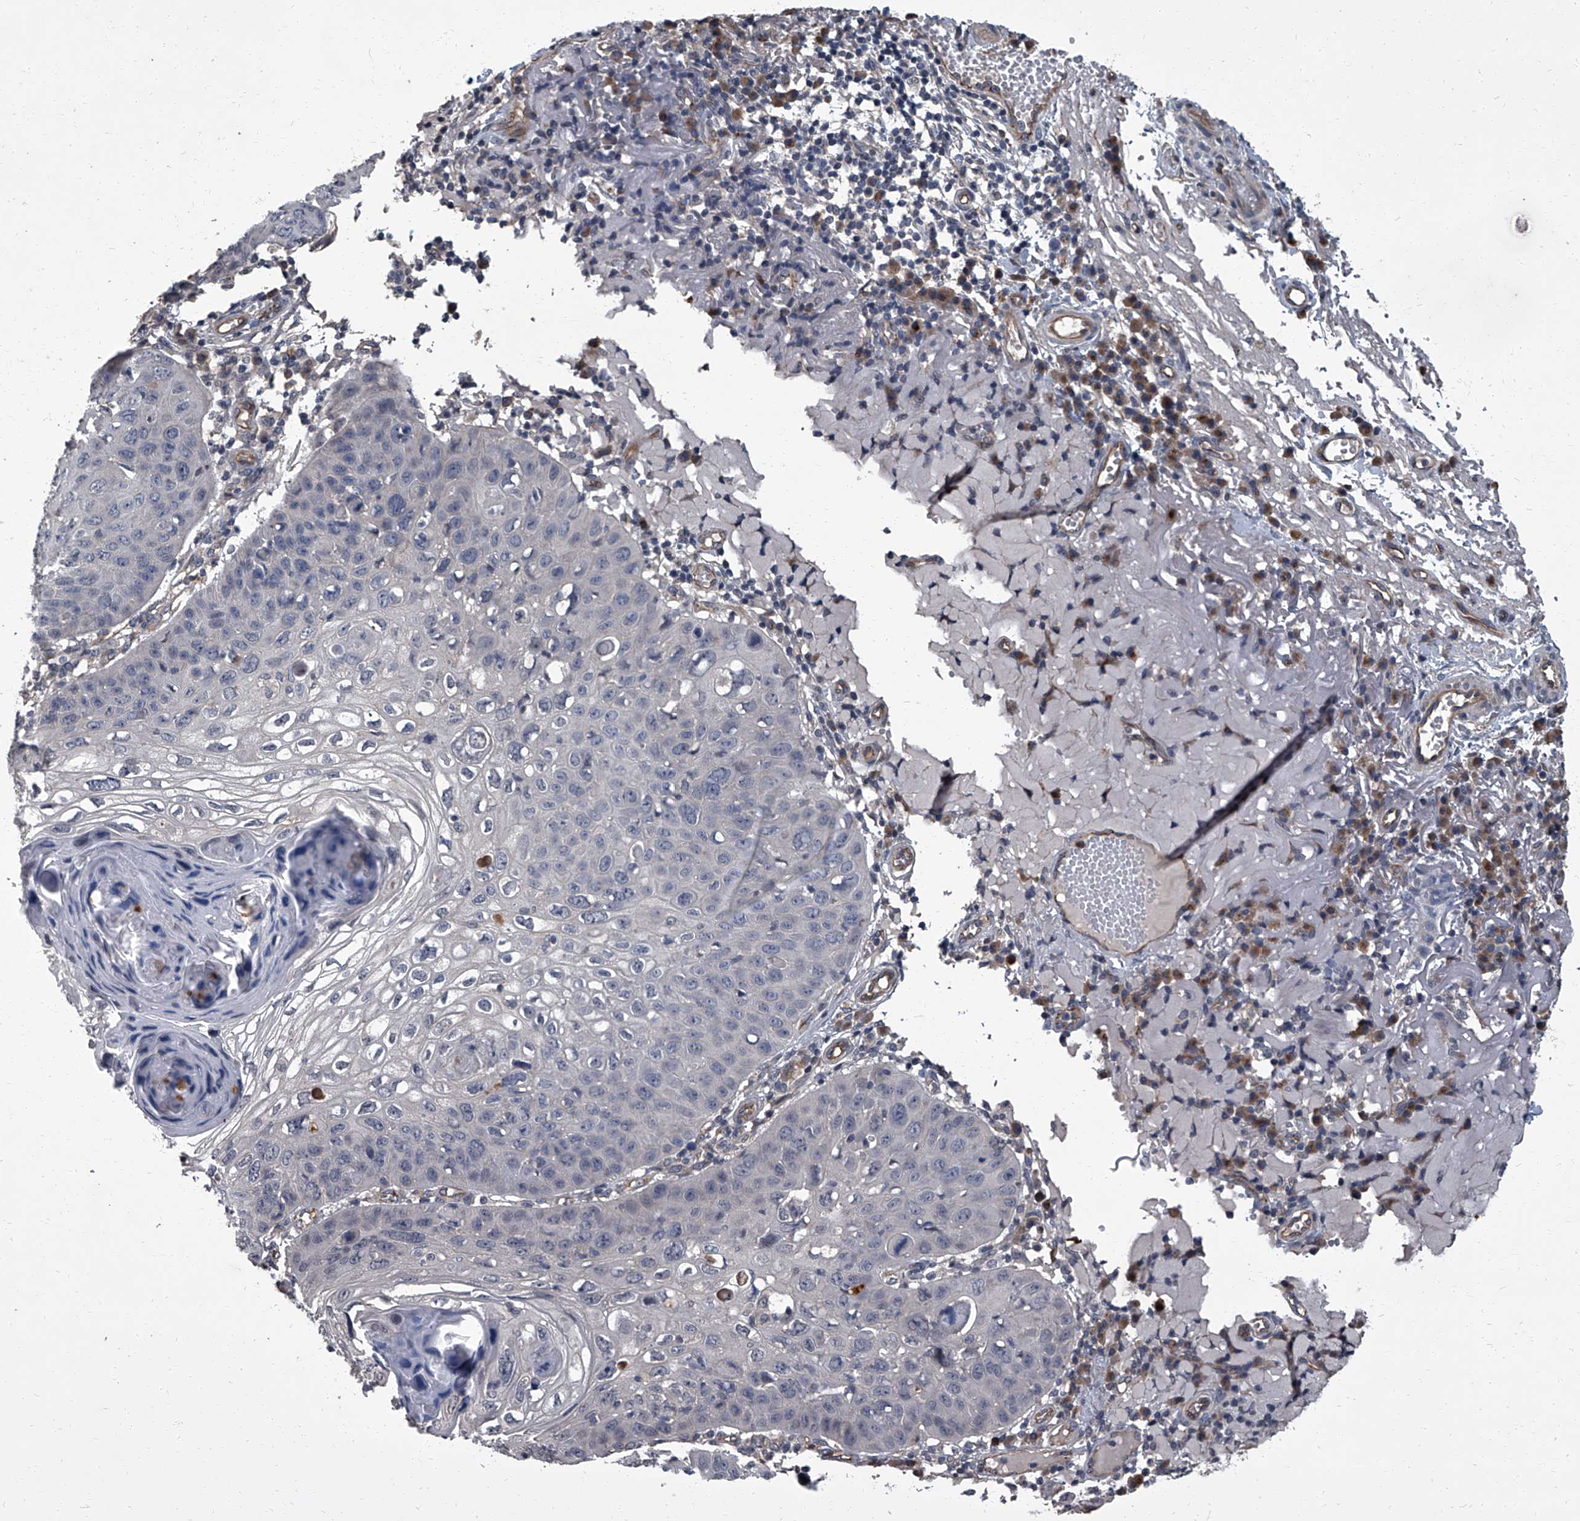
{"staining": {"intensity": "negative", "quantity": "none", "location": "none"}, "tissue": "skin cancer", "cell_type": "Tumor cells", "image_type": "cancer", "snomed": [{"axis": "morphology", "description": "Squamous cell carcinoma, NOS"}, {"axis": "topography", "description": "Skin"}], "caption": "This photomicrograph is of skin squamous cell carcinoma stained with immunohistochemistry to label a protein in brown with the nuclei are counter-stained blue. There is no expression in tumor cells.", "gene": "SIRT4", "patient": {"sex": "female", "age": 90}}